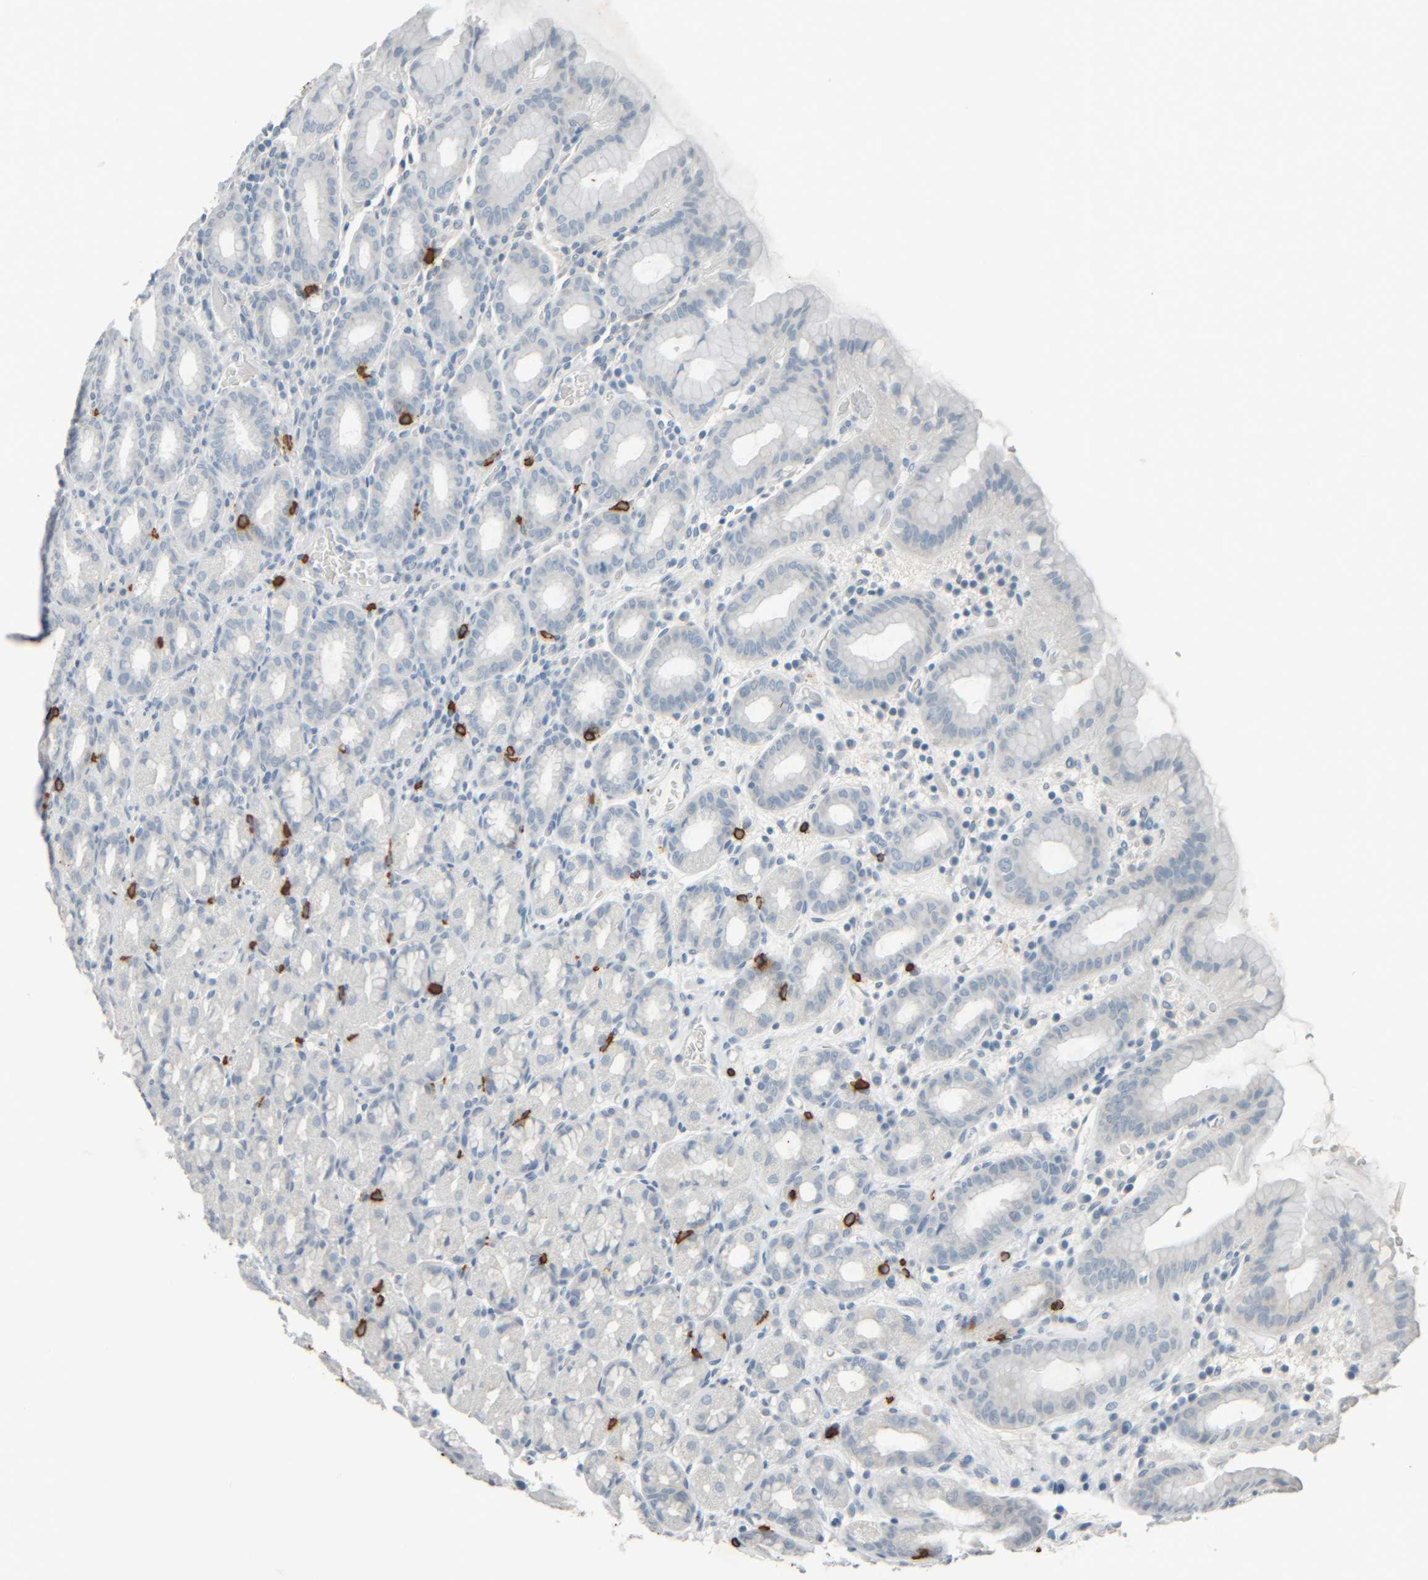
{"staining": {"intensity": "negative", "quantity": "none", "location": "none"}, "tissue": "stomach", "cell_type": "Glandular cells", "image_type": "normal", "snomed": [{"axis": "morphology", "description": "Normal tissue, NOS"}, {"axis": "topography", "description": "Stomach, upper"}], "caption": "The immunohistochemistry micrograph has no significant staining in glandular cells of stomach. Nuclei are stained in blue.", "gene": "TPSAB1", "patient": {"sex": "male", "age": 68}}